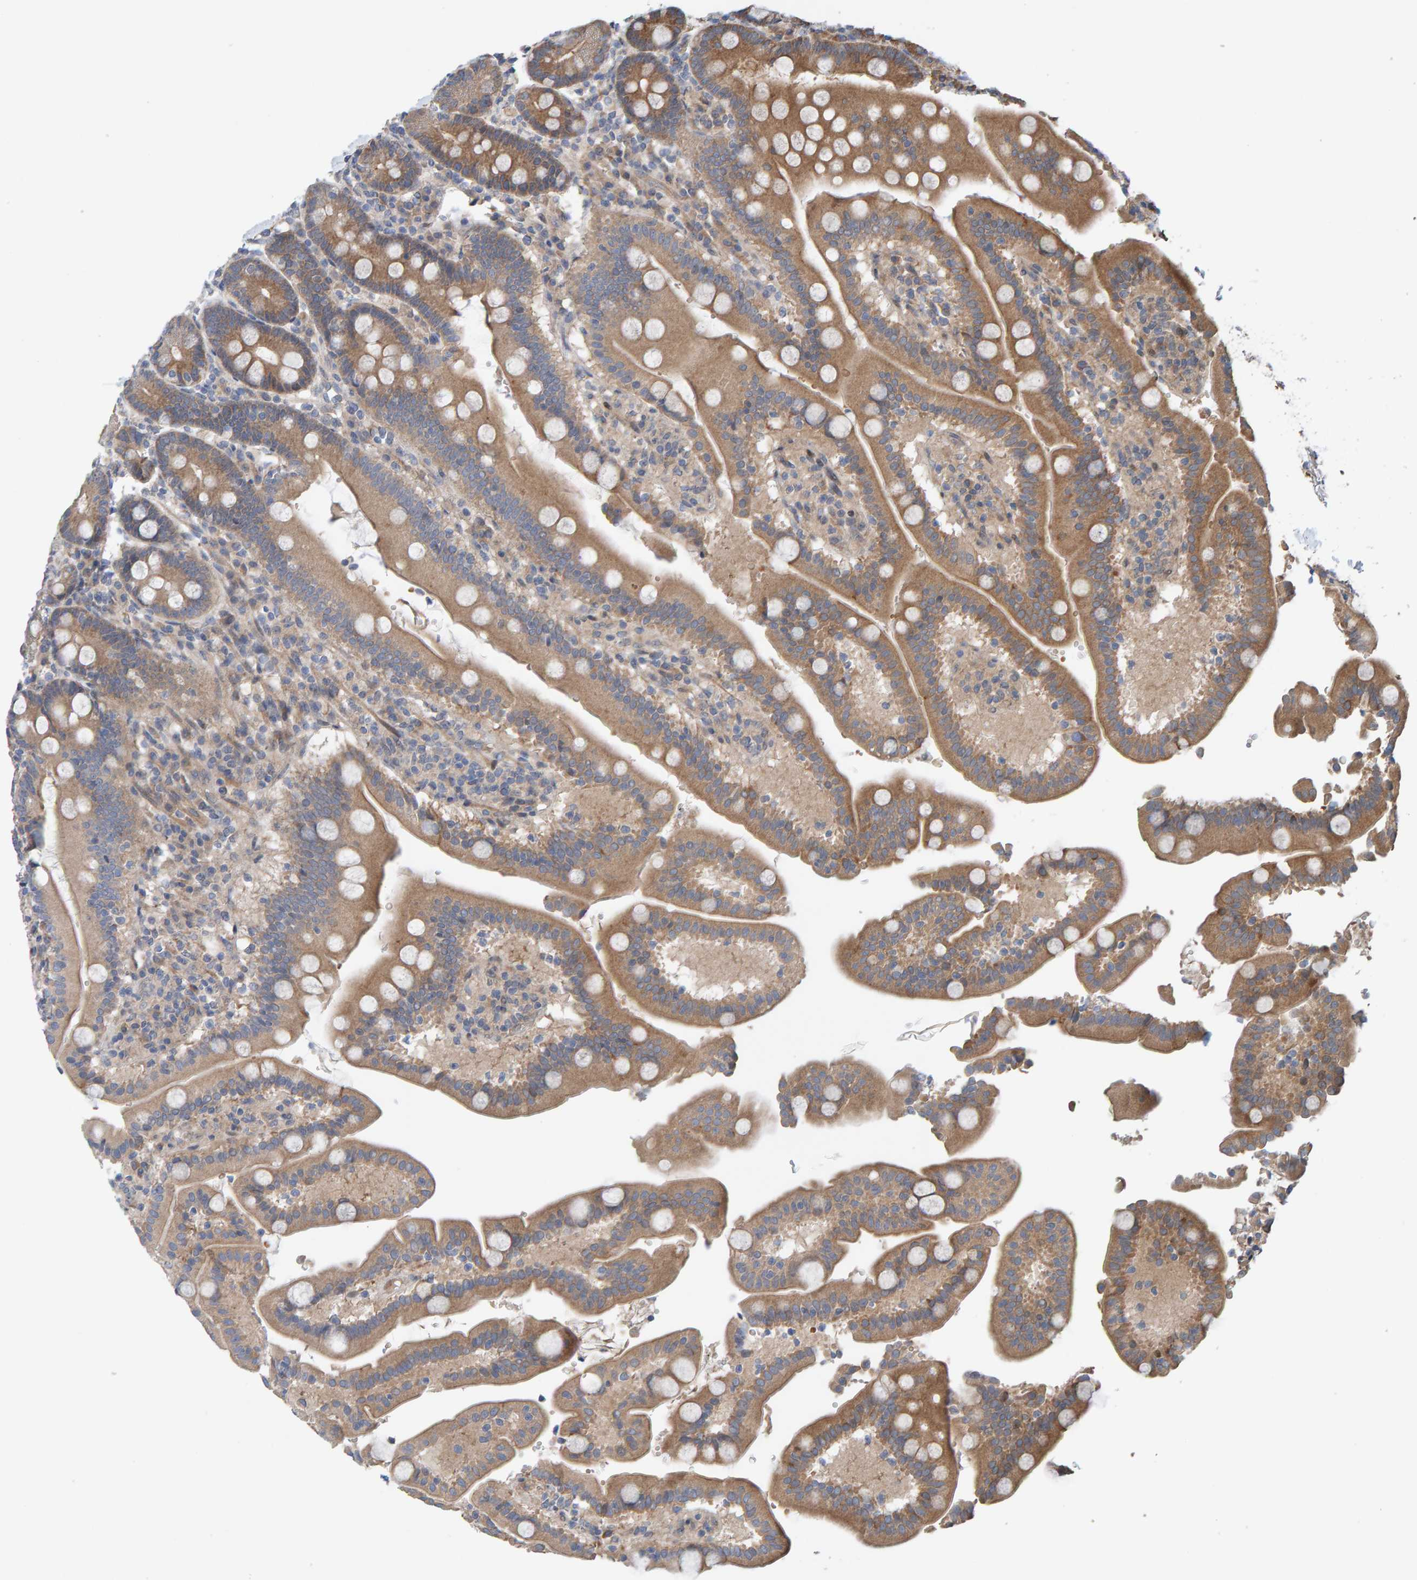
{"staining": {"intensity": "moderate", "quantity": ">75%", "location": "cytoplasmic/membranous"}, "tissue": "duodenum", "cell_type": "Glandular cells", "image_type": "normal", "snomed": [{"axis": "morphology", "description": "Normal tissue, NOS"}, {"axis": "topography", "description": "Small intestine, NOS"}], "caption": "Duodenum was stained to show a protein in brown. There is medium levels of moderate cytoplasmic/membranous positivity in approximately >75% of glandular cells. Ihc stains the protein of interest in brown and the nuclei are stained blue.", "gene": "LRSAM1", "patient": {"sex": "female", "age": 71}}